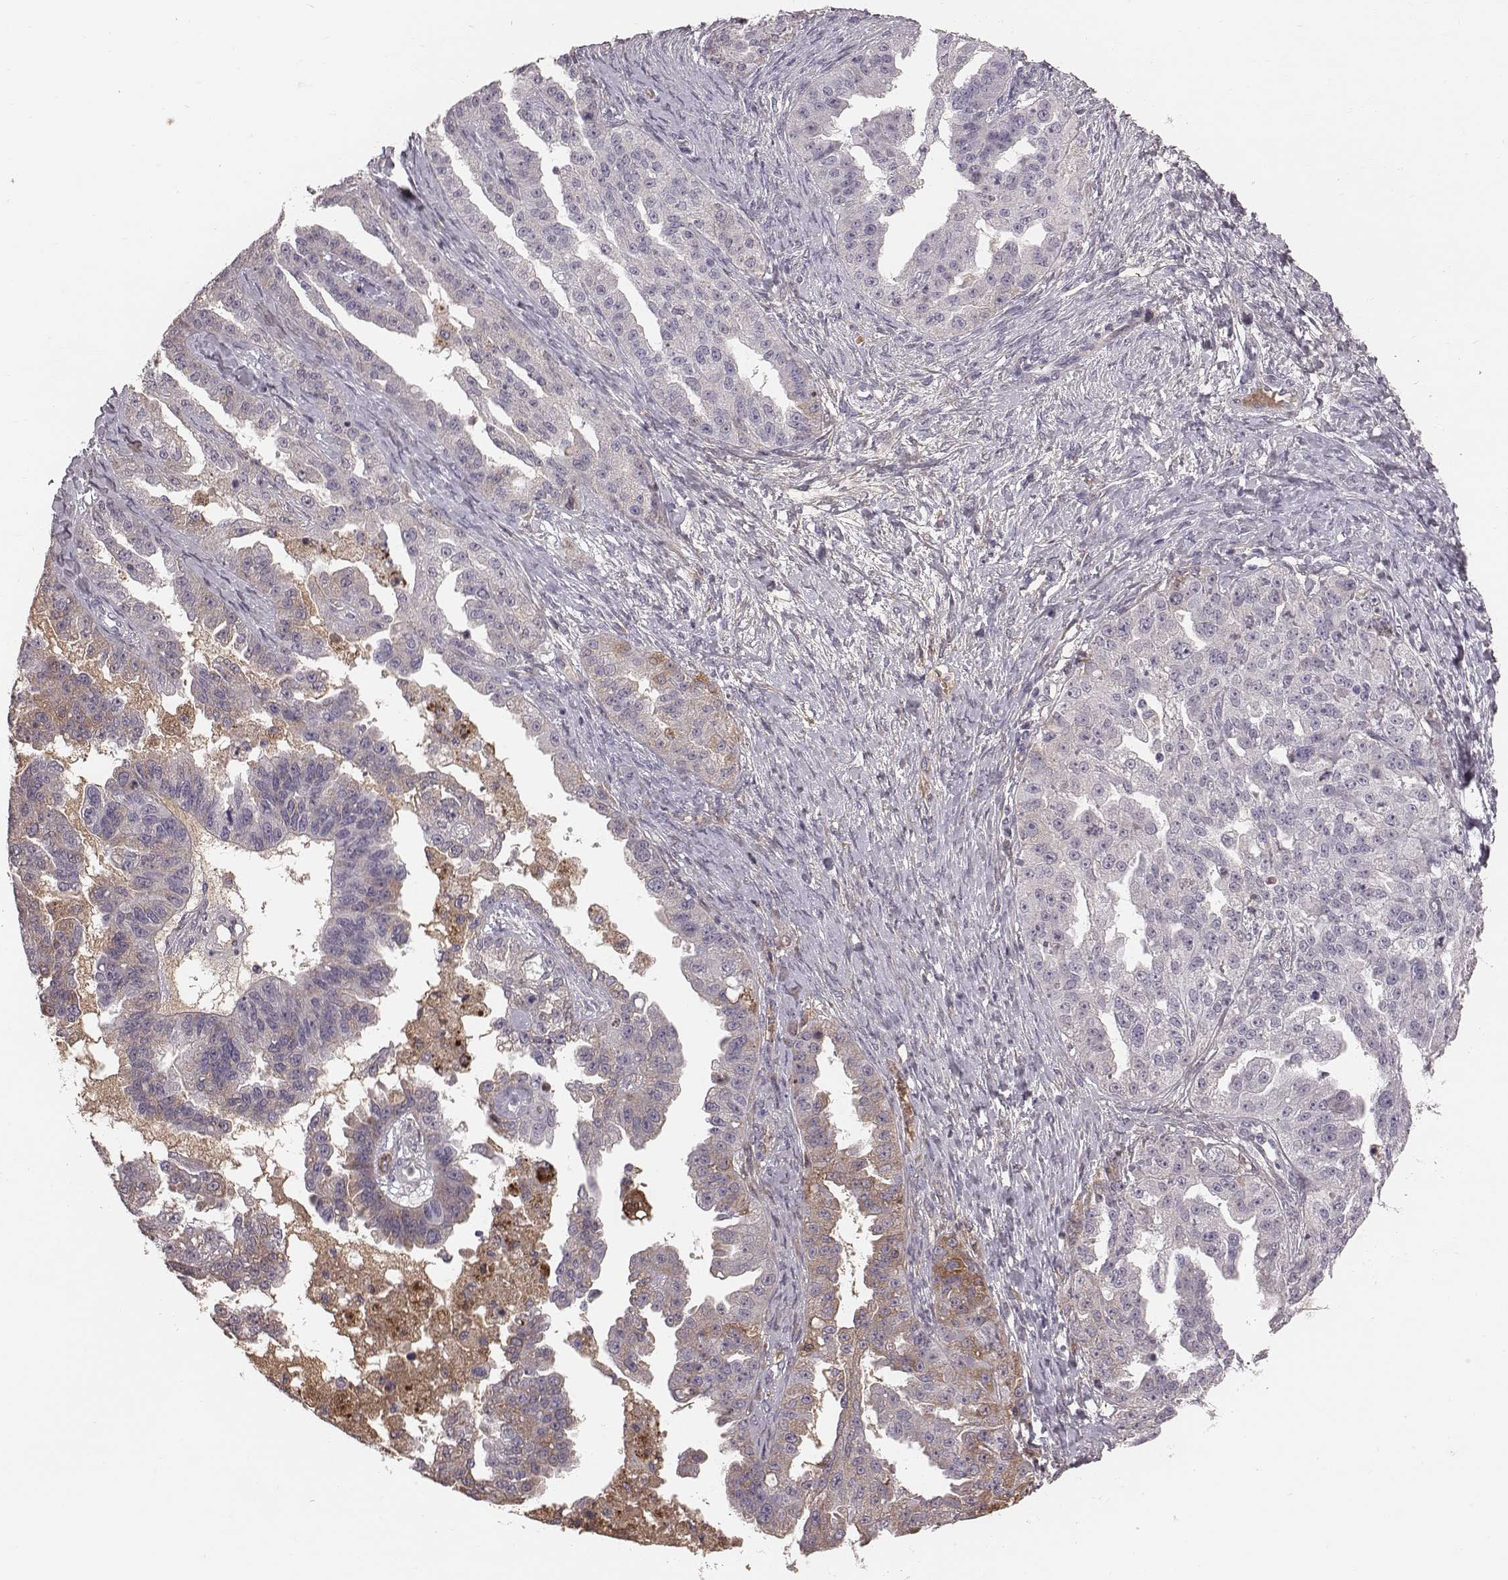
{"staining": {"intensity": "negative", "quantity": "none", "location": "none"}, "tissue": "ovarian cancer", "cell_type": "Tumor cells", "image_type": "cancer", "snomed": [{"axis": "morphology", "description": "Cystadenocarcinoma, serous, NOS"}, {"axis": "topography", "description": "Ovary"}], "caption": "Immunohistochemical staining of ovarian serous cystadenocarcinoma reveals no significant positivity in tumor cells.", "gene": "CFTR", "patient": {"sex": "female", "age": 58}}